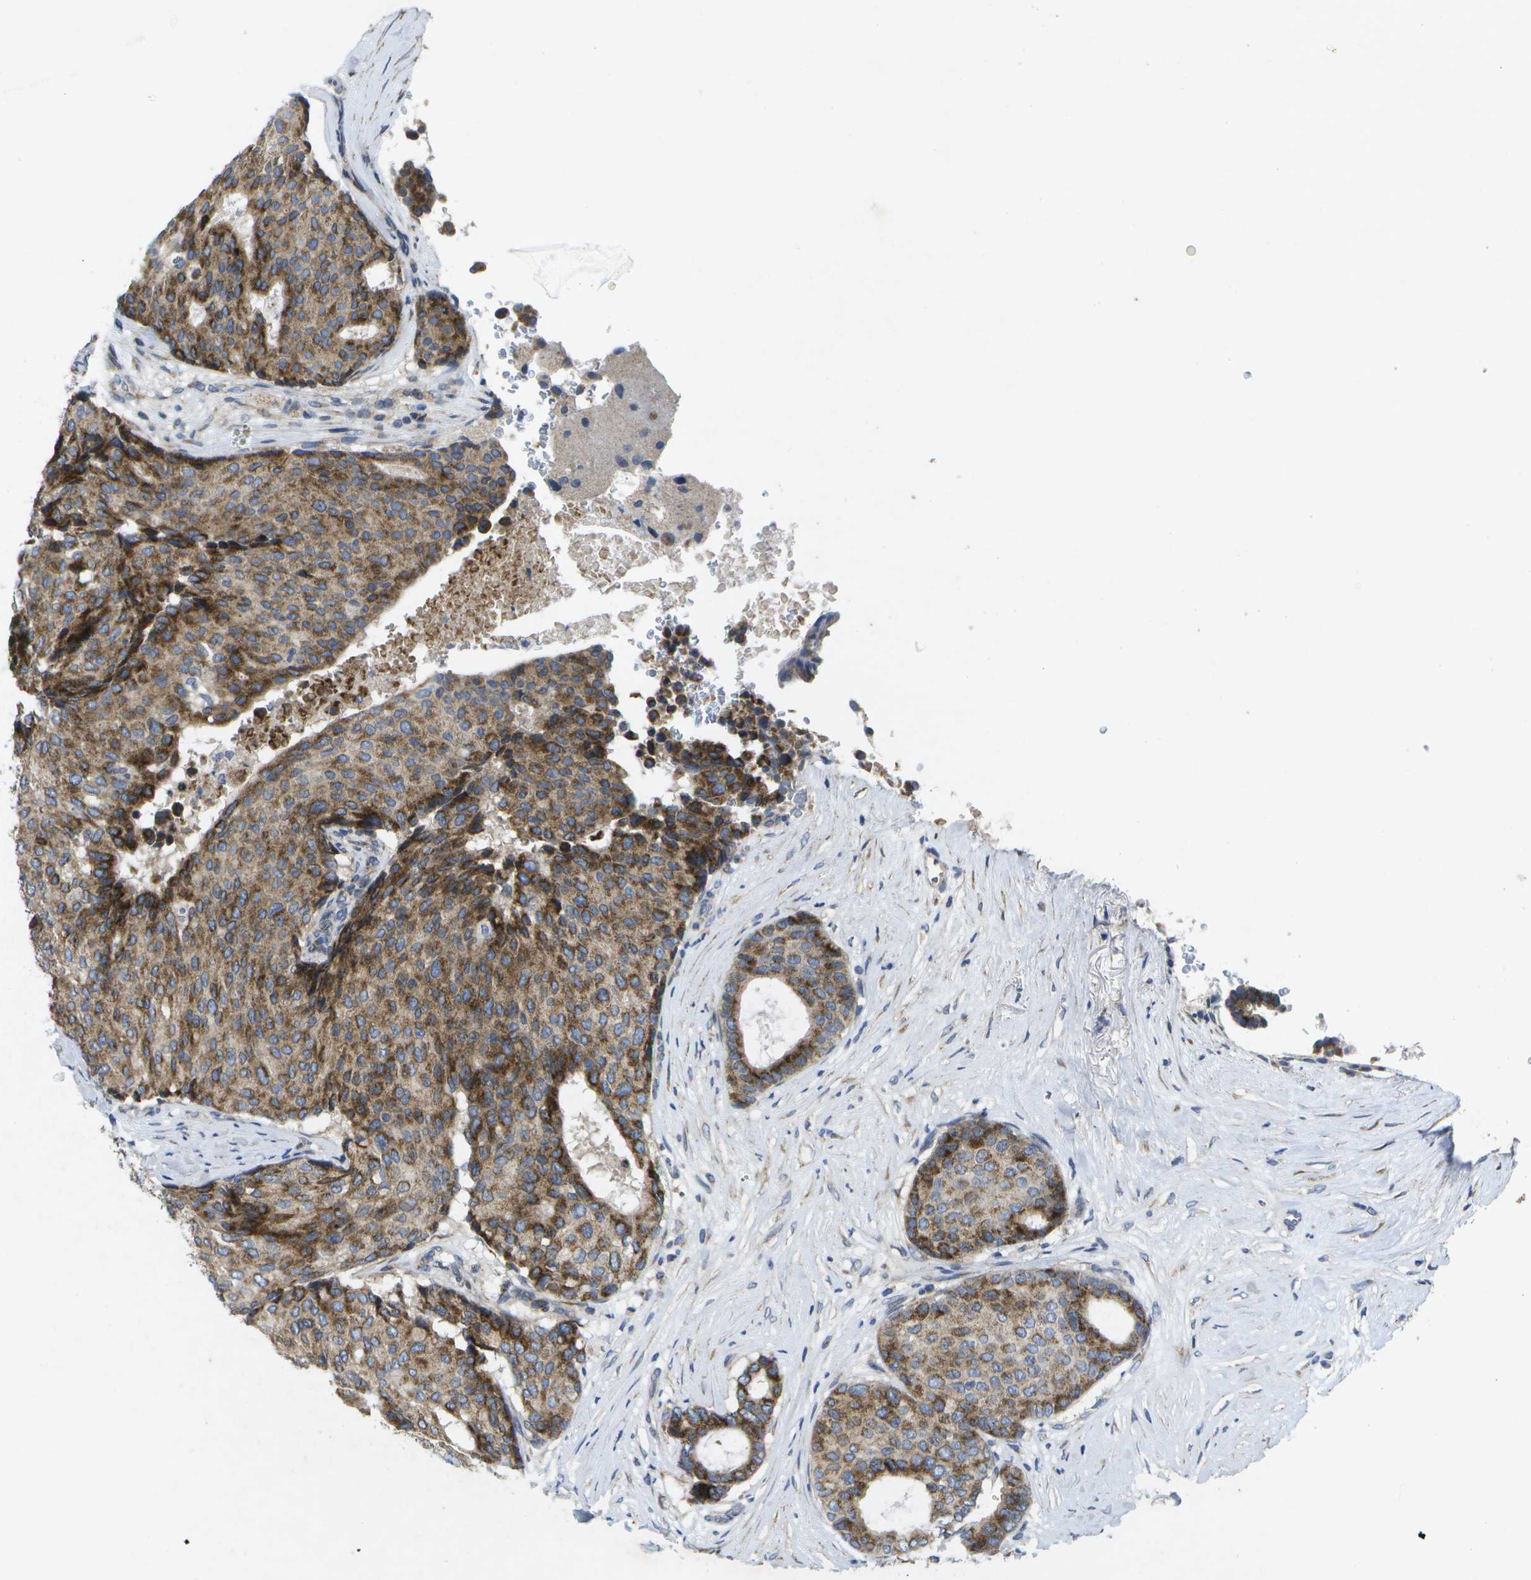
{"staining": {"intensity": "moderate", "quantity": ">75%", "location": "cytoplasmic/membranous"}, "tissue": "breast cancer", "cell_type": "Tumor cells", "image_type": "cancer", "snomed": [{"axis": "morphology", "description": "Duct carcinoma"}, {"axis": "topography", "description": "Breast"}], "caption": "There is medium levels of moderate cytoplasmic/membranous positivity in tumor cells of breast cancer, as demonstrated by immunohistochemical staining (brown color).", "gene": "KDELR1", "patient": {"sex": "female", "age": 75}}